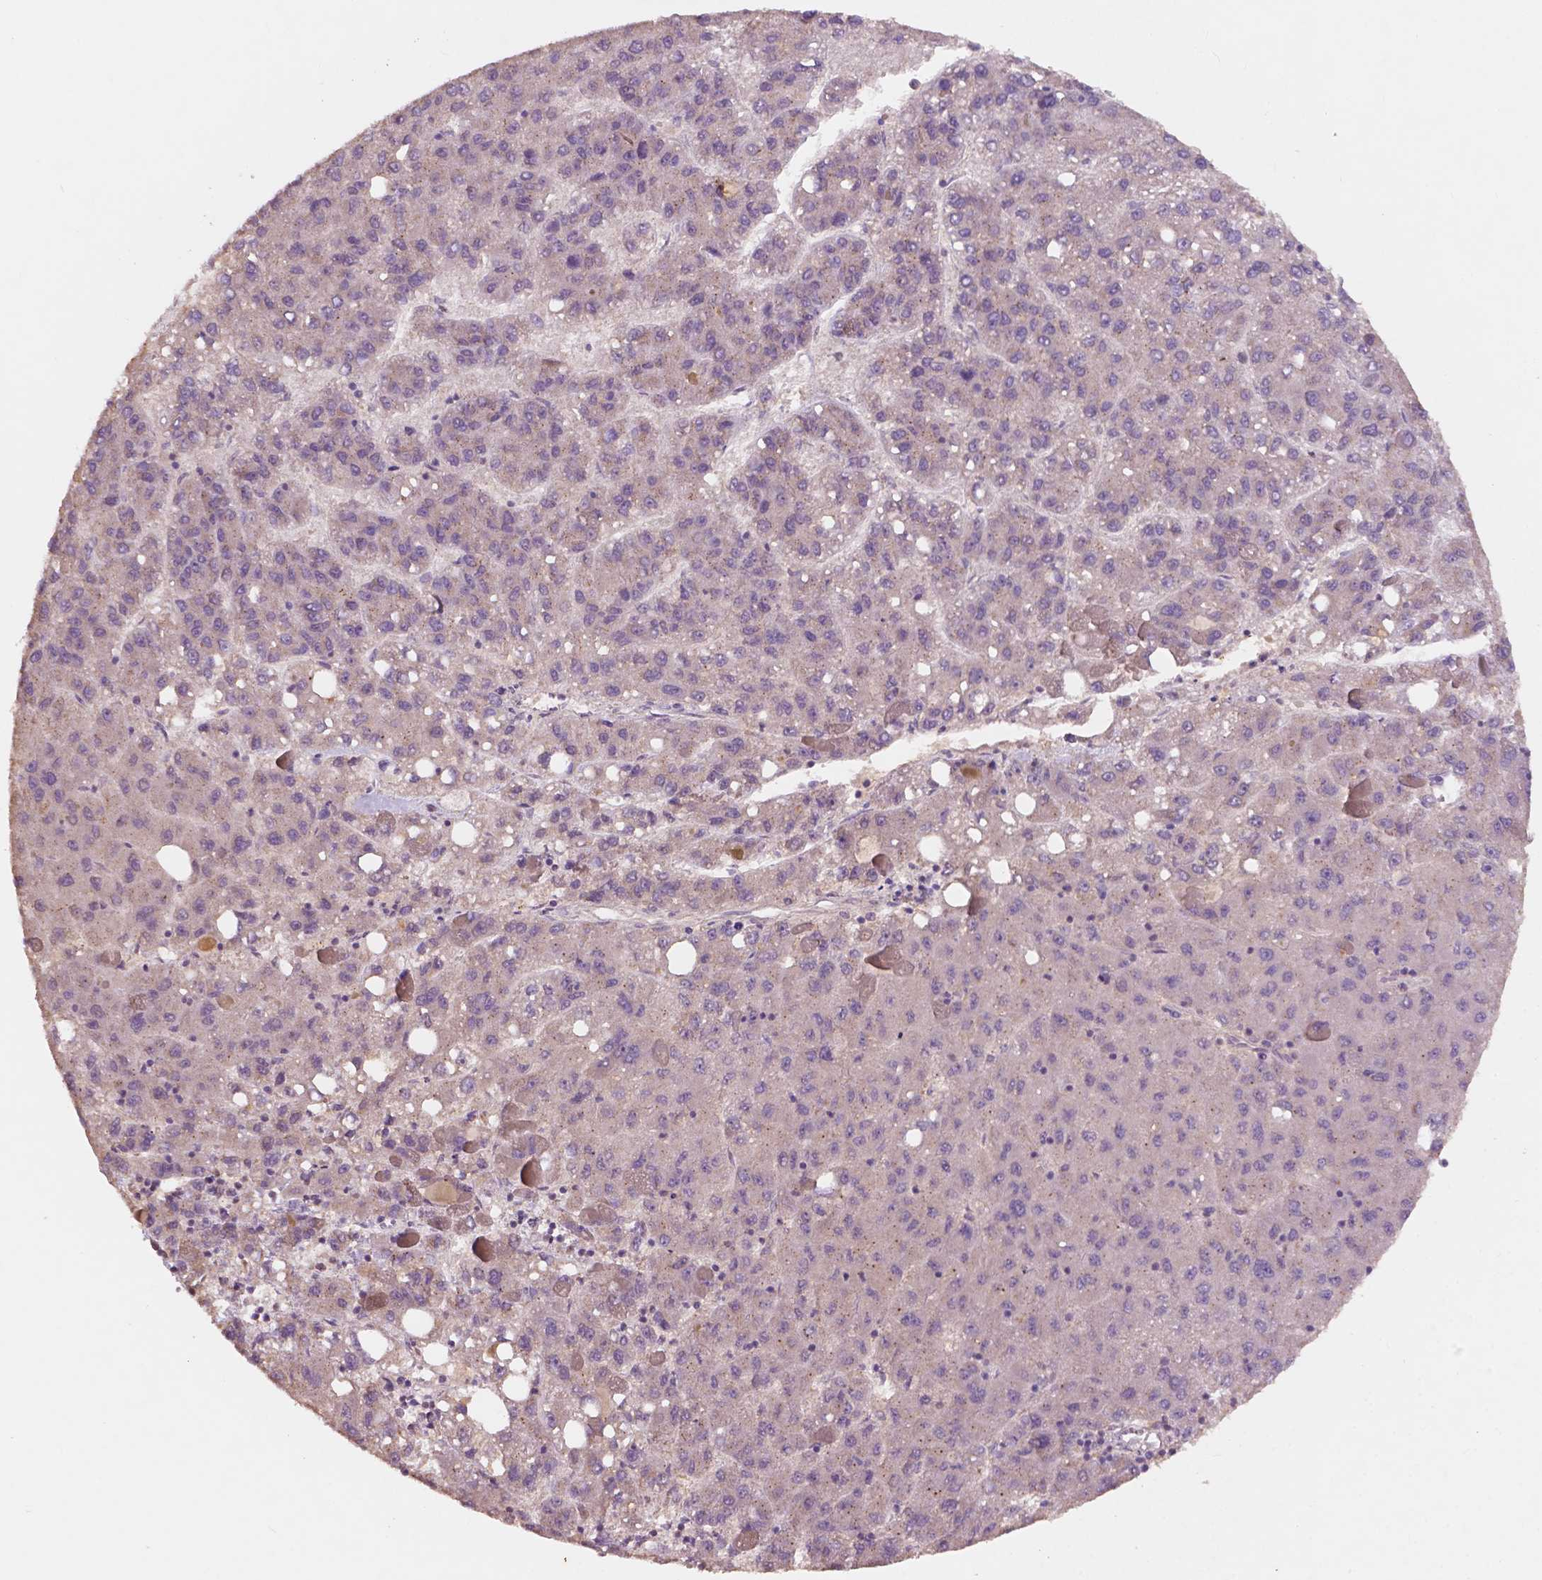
{"staining": {"intensity": "weak", "quantity": "<25%", "location": "cytoplasmic/membranous"}, "tissue": "liver cancer", "cell_type": "Tumor cells", "image_type": "cancer", "snomed": [{"axis": "morphology", "description": "Carcinoma, Hepatocellular, NOS"}, {"axis": "topography", "description": "Liver"}], "caption": "Hepatocellular carcinoma (liver) was stained to show a protein in brown. There is no significant positivity in tumor cells.", "gene": "CHPT1", "patient": {"sex": "female", "age": 82}}